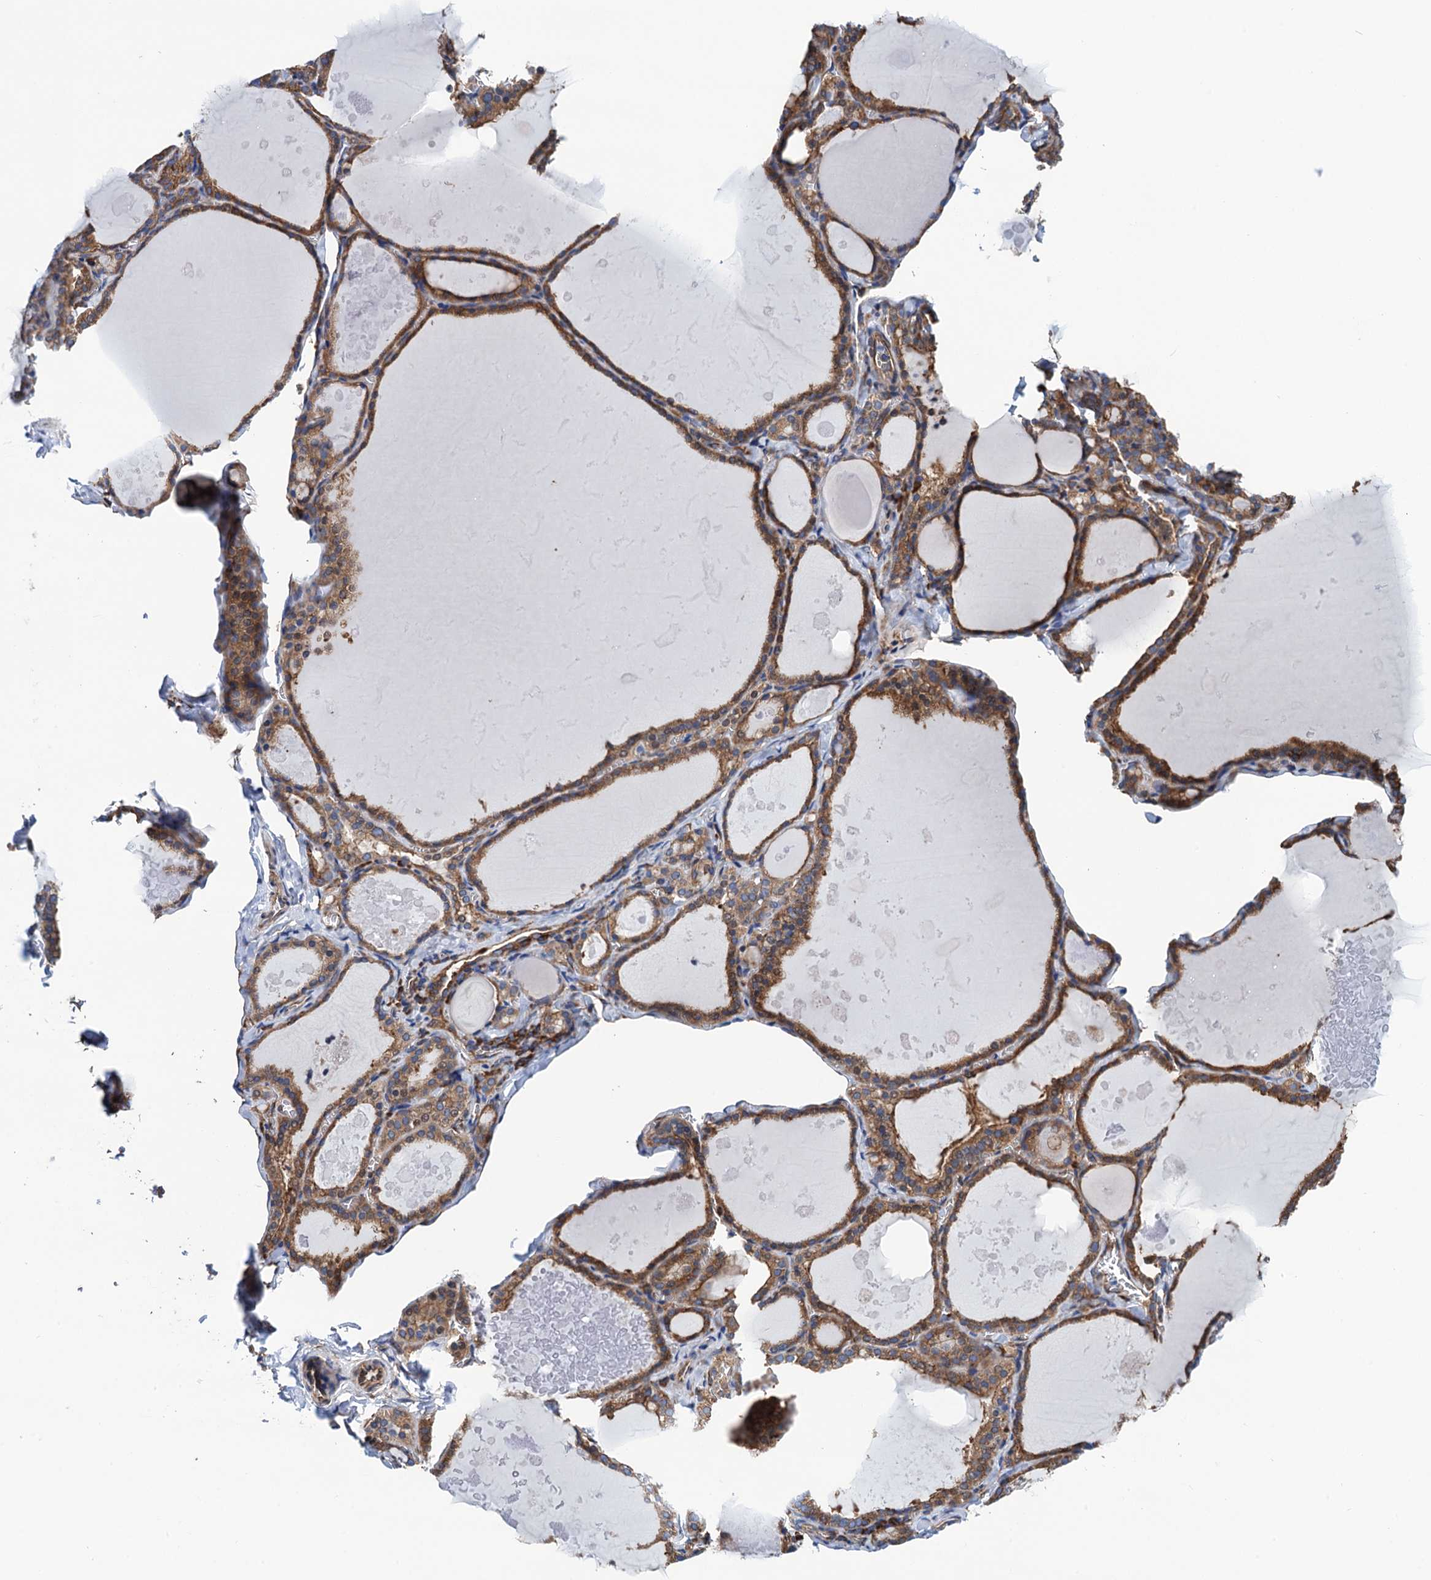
{"staining": {"intensity": "moderate", "quantity": ">75%", "location": "cytoplasmic/membranous"}, "tissue": "thyroid gland", "cell_type": "Glandular cells", "image_type": "normal", "snomed": [{"axis": "morphology", "description": "Normal tissue, NOS"}, {"axis": "topography", "description": "Thyroid gland"}], "caption": "Protein expression analysis of unremarkable human thyroid gland reveals moderate cytoplasmic/membranous staining in about >75% of glandular cells.", "gene": "SLC12A7", "patient": {"sex": "male", "age": 56}}